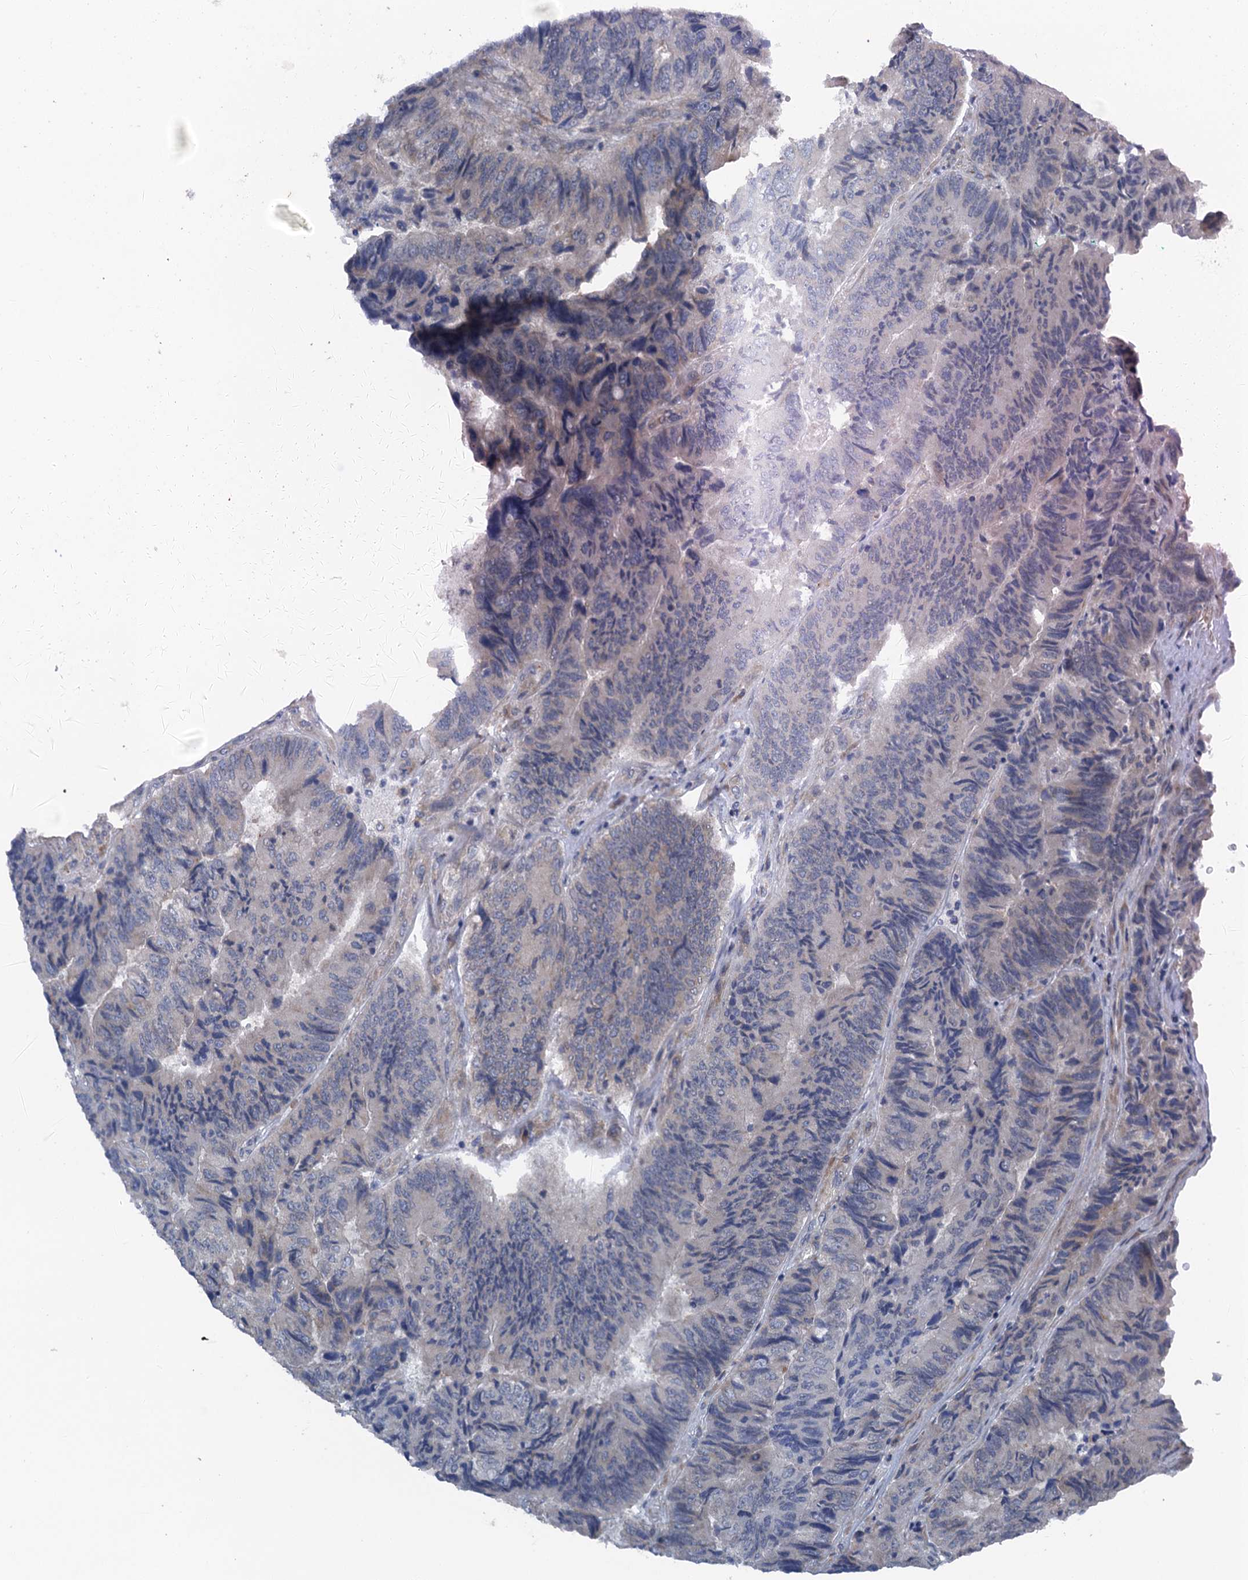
{"staining": {"intensity": "strong", "quantity": "<25%", "location": "cytoplasmic/membranous"}, "tissue": "colorectal cancer", "cell_type": "Tumor cells", "image_type": "cancer", "snomed": [{"axis": "morphology", "description": "Adenocarcinoma, NOS"}, {"axis": "topography", "description": "Colon"}], "caption": "This is a histology image of immunohistochemistry staining of colorectal cancer, which shows strong staining in the cytoplasmic/membranous of tumor cells.", "gene": "POGLUT3", "patient": {"sex": "female", "age": 67}}